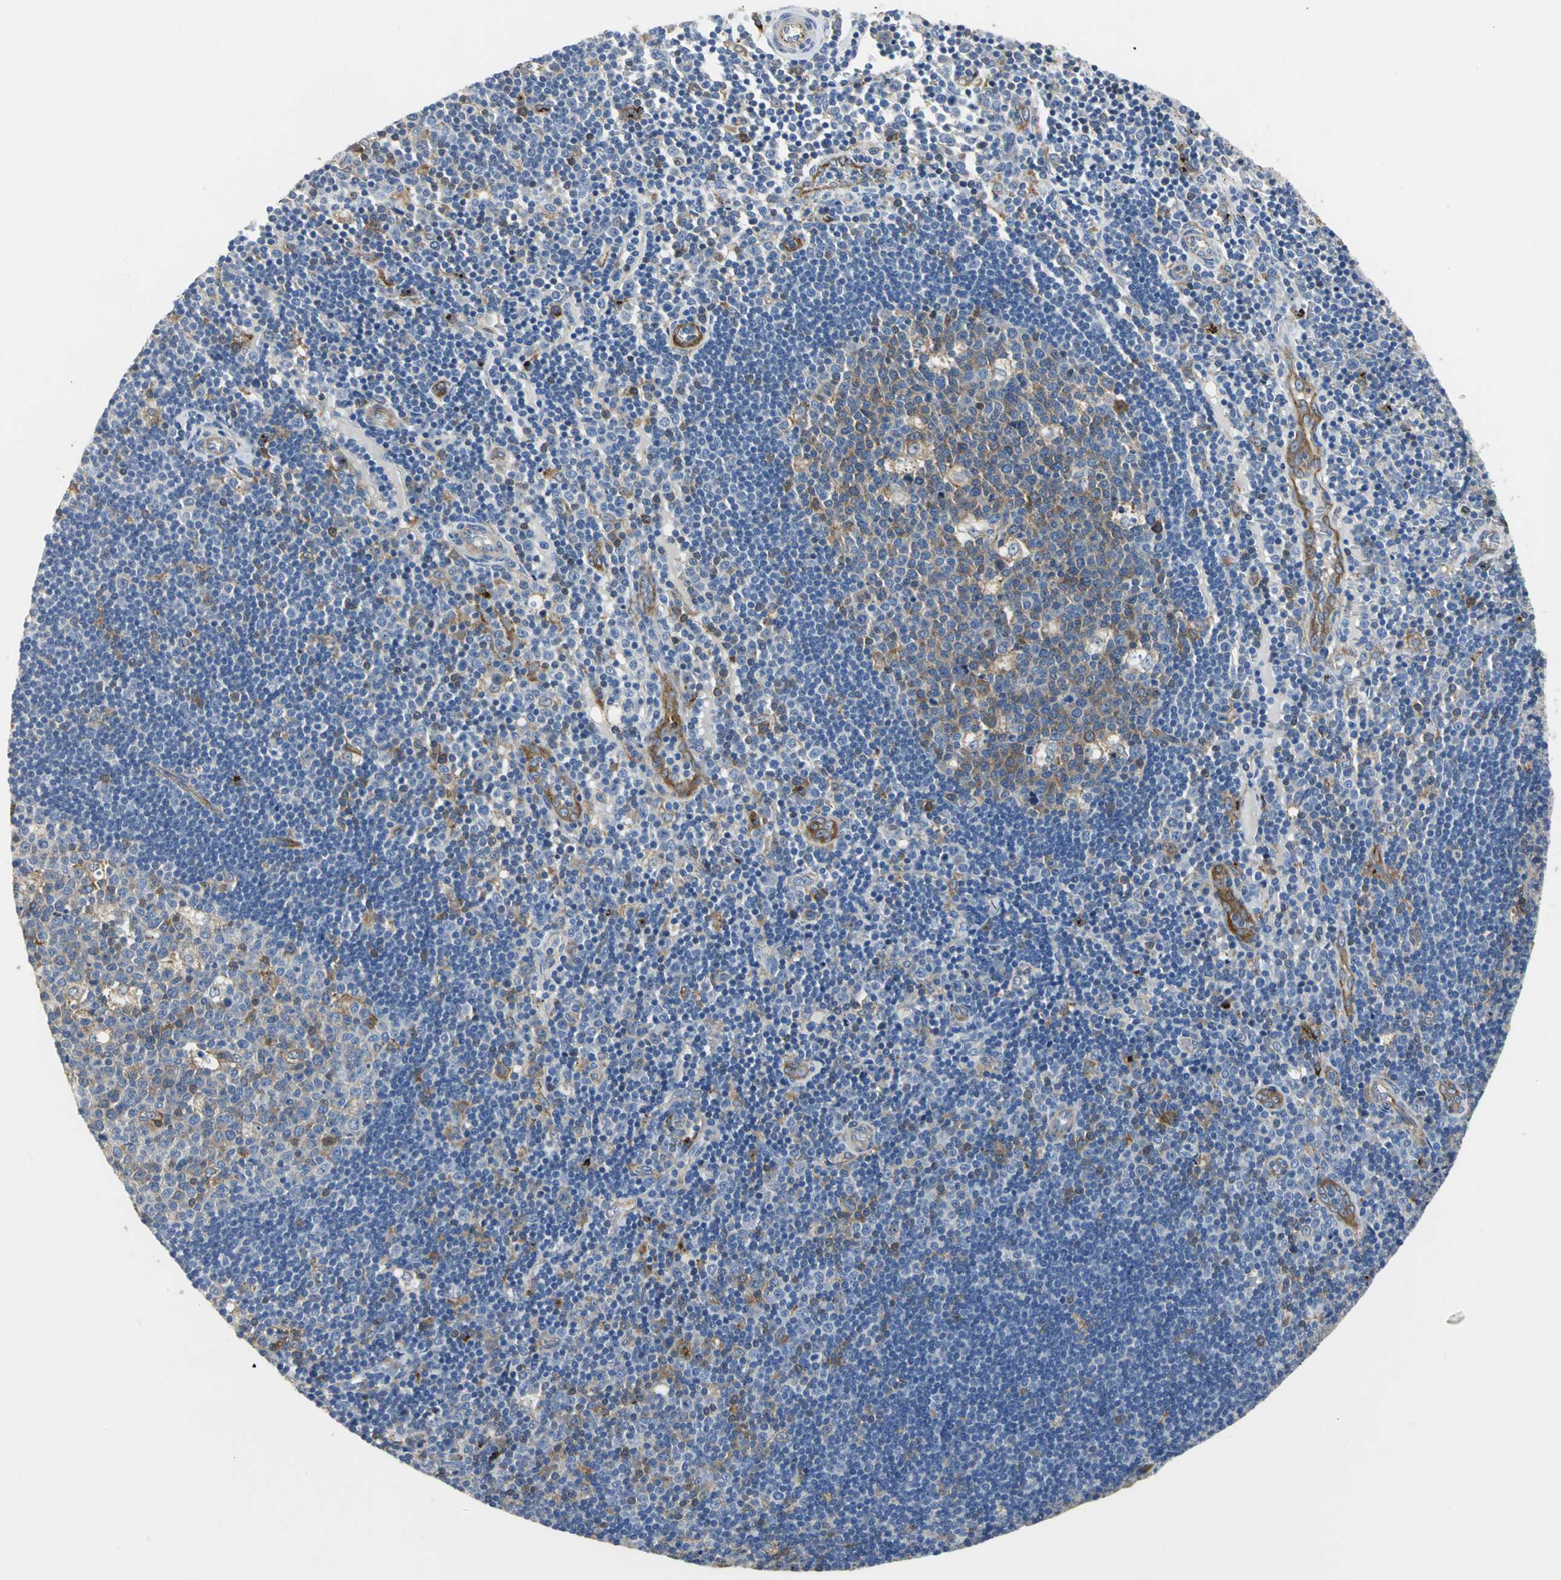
{"staining": {"intensity": "moderate", "quantity": ">75%", "location": "cytoplasmic/membranous"}, "tissue": "lymph node", "cell_type": "Germinal center cells", "image_type": "normal", "snomed": [{"axis": "morphology", "description": "Normal tissue, NOS"}, {"axis": "topography", "description": "Lymph node"}, {"axis": "topography", "description": "Salivary gland"}], "caption": "IHC image of unremarkable lymph node: human lymph node stained using immunohistochemistry demonstrates medium levels of moderate protein expression localized specifically in the cytoplasmic/membranous of germinal center cells, appearing as a cytoplasmic/membranous brown color.", "gene": "ENSG00000285130", "patient": {"sex": "male", "age": 8}}